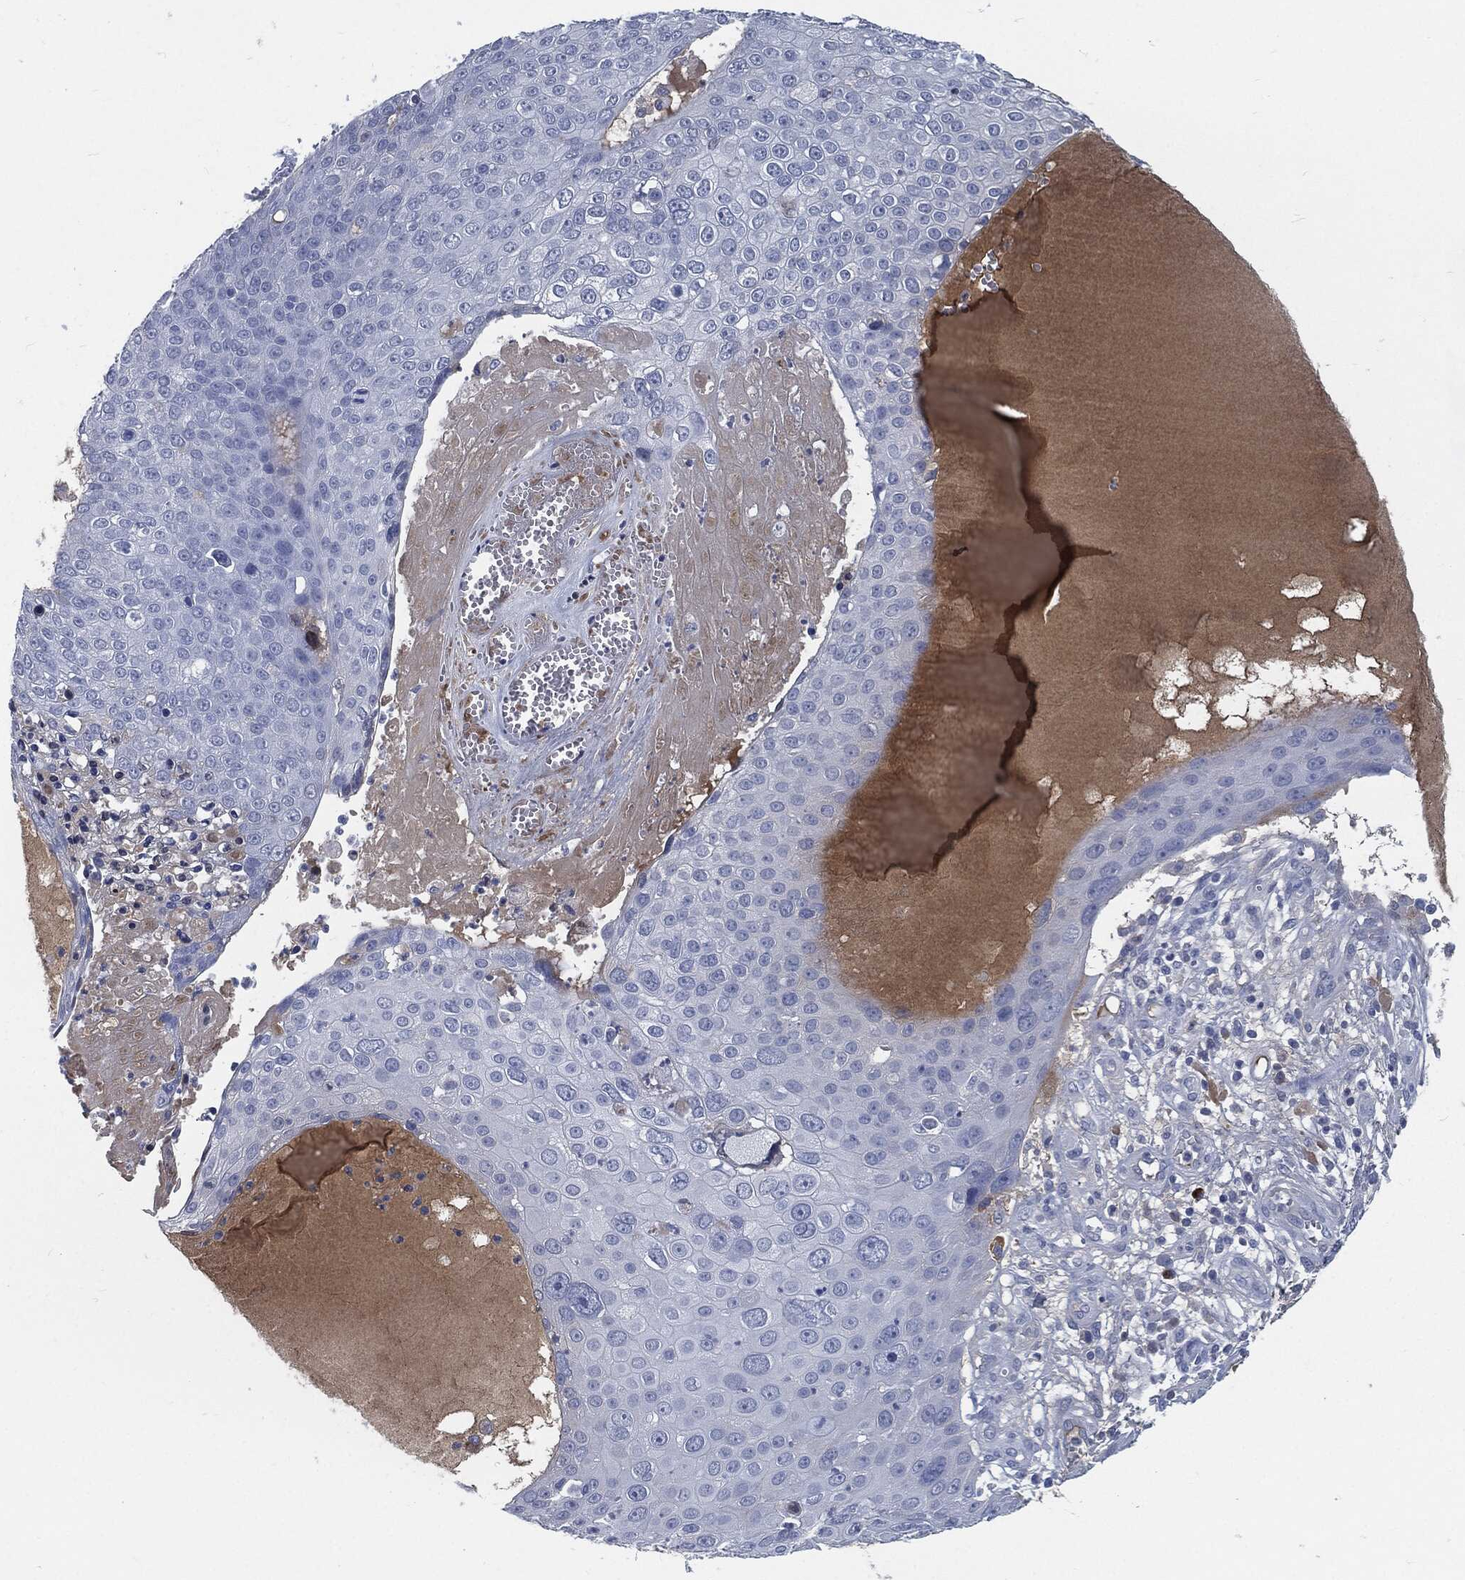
{"staining": {"intensity": "negative", "quantity": "none", "location": "none"}, "tissue": "skin cancer", "cell_type": "Tumor cells", "image_type": "cancer", "snomed": [{"axis": "morphology", "description": "Squamous cell carcinoma, NOS"}, {"axis": "topography", "description": "Skin"}], "caption": "Immunohistochemical staining of human skin cancer (squamous cell carcinoma) shows no significant expression in tumor cells.", "gene": "MST1", "patient": {"sex": "male", "age": 71}}